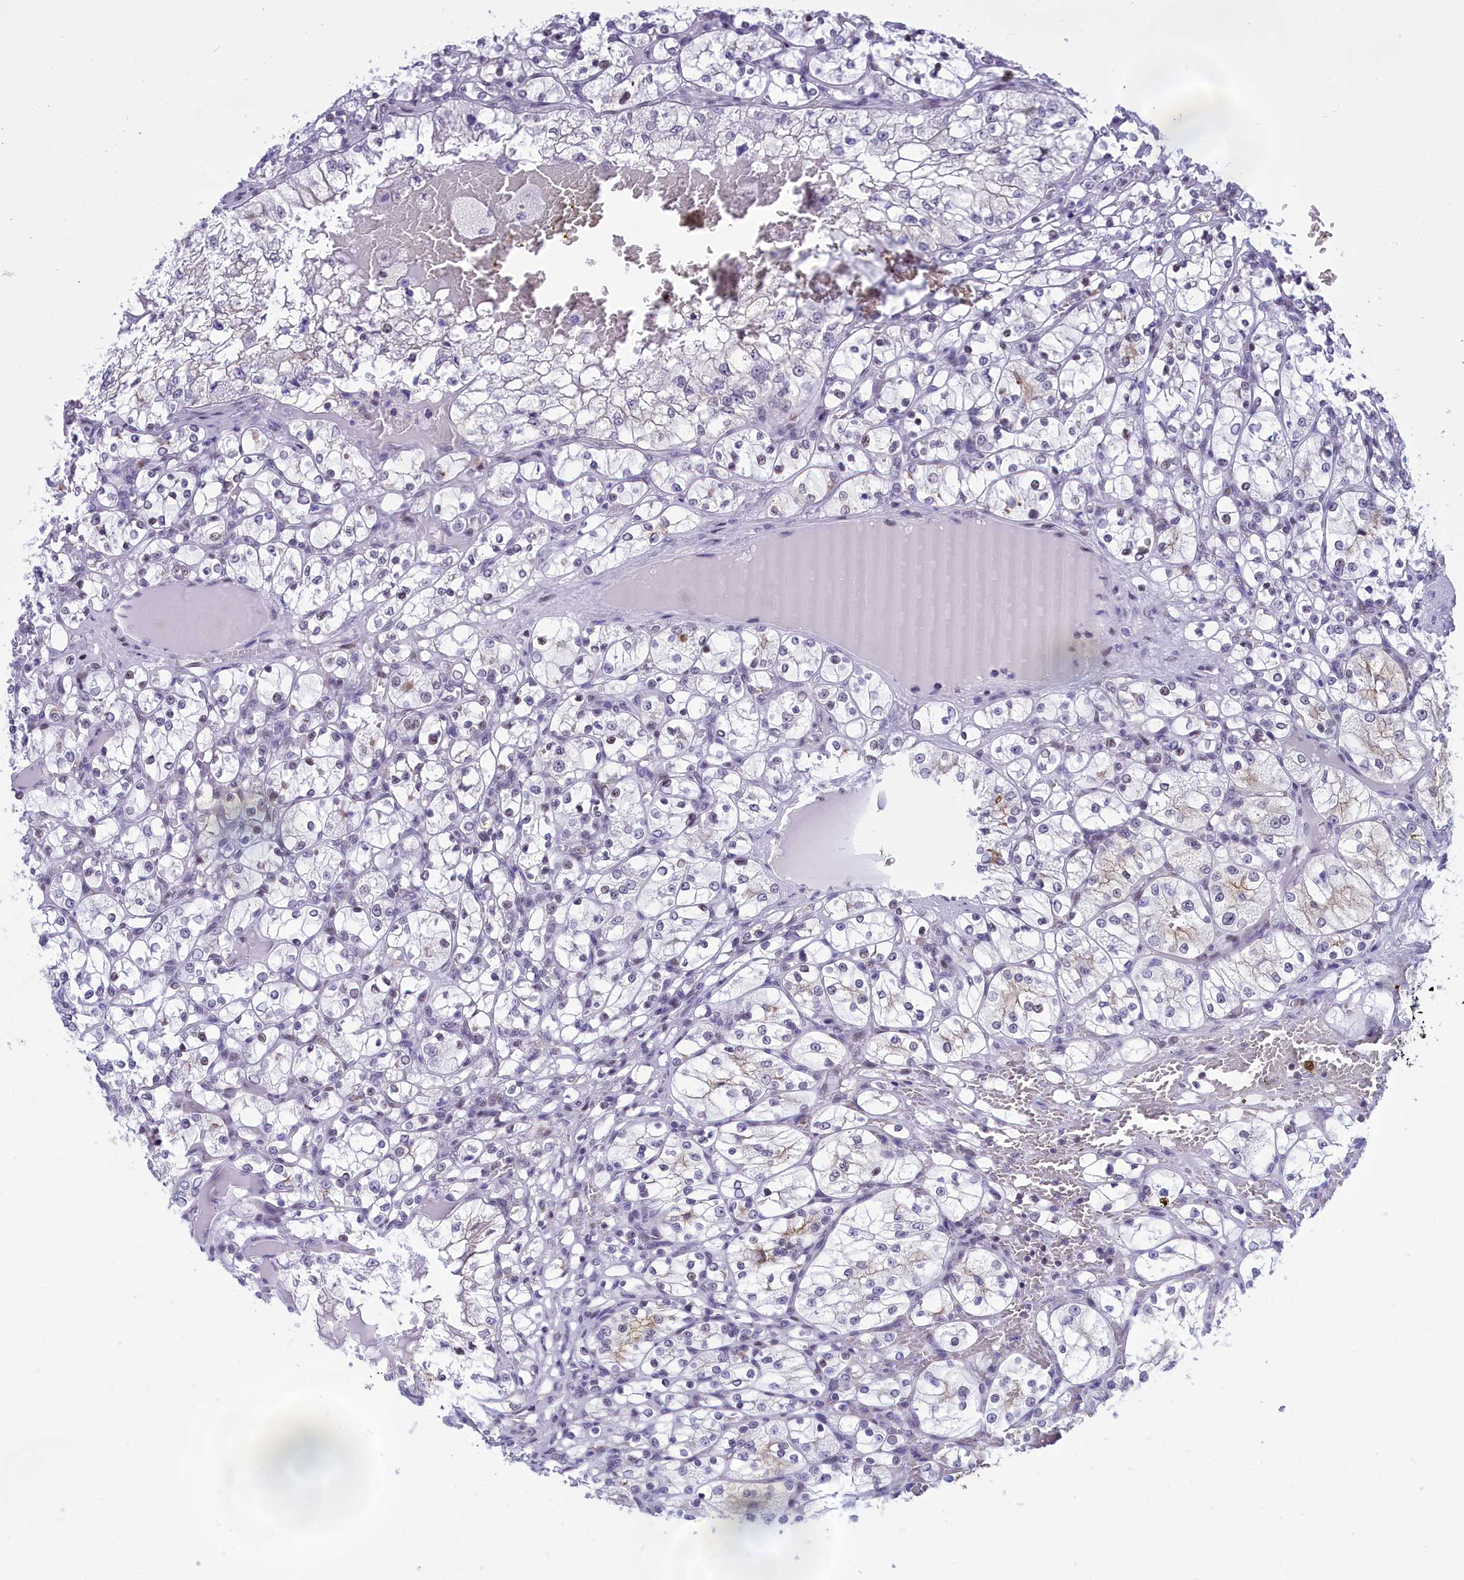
{"staining": {"intensity": "negative", "quantity": "none", "location": "none"}, "tissue": "renal cancer", "cell_type": "Tumor cells", "image_type": "cancer", "snomed": [{"axis": "morphology", "description": "Adenocarcinoma, NOS"}, {"axis": "topography", "description": "Kidney"}], "caption": "Immunohistochemistry (IHC) photomicrograph of human renal cancer stained for a protein (brown), which exhibits no staining in tumor cells.", "gene": "SPIRE2", "patient": {"sex": "female", "age": 69}}